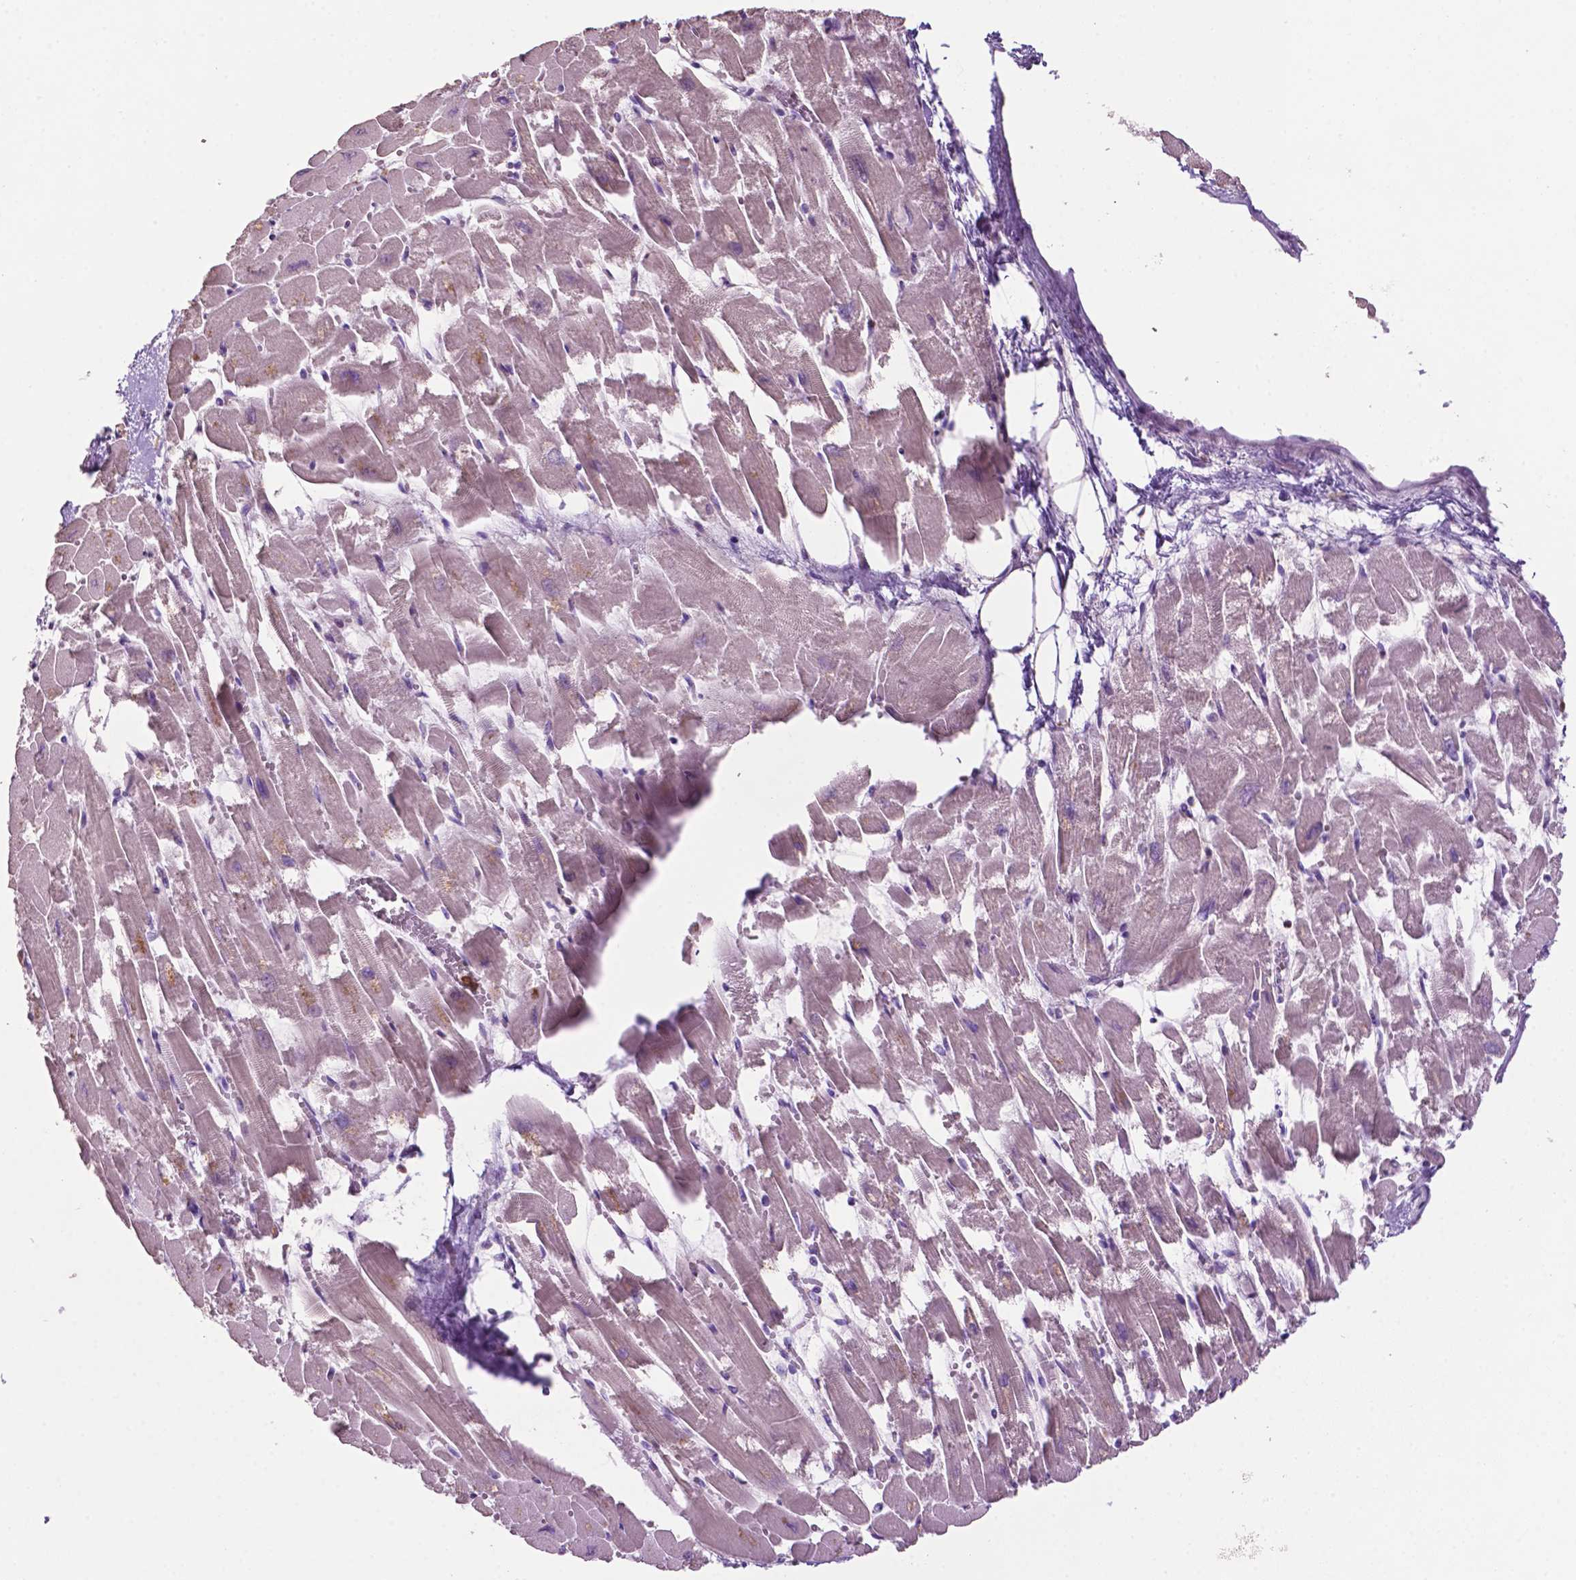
{"staining": {"intensity": "moderate", "quantity": "<25%", "location": "cytoplasmic/membranous"}, "tissue": "heart muscle", "cell_type": "Cardiomyocytes", "image_type": "normal", "snomed": [{"axis": "morphology", "description": "Normal tissue, NOS"}, {"axis": "topography", "description": "Heart"}], "caption": "Protein expression analysis of benign human heart muscle reveals moderate cytoplasmic/membranous expression in approximately <25% of cardiomyocytes.", "gene": "TBC1D10C", "patient": {"sex": "female", "age": 52}}